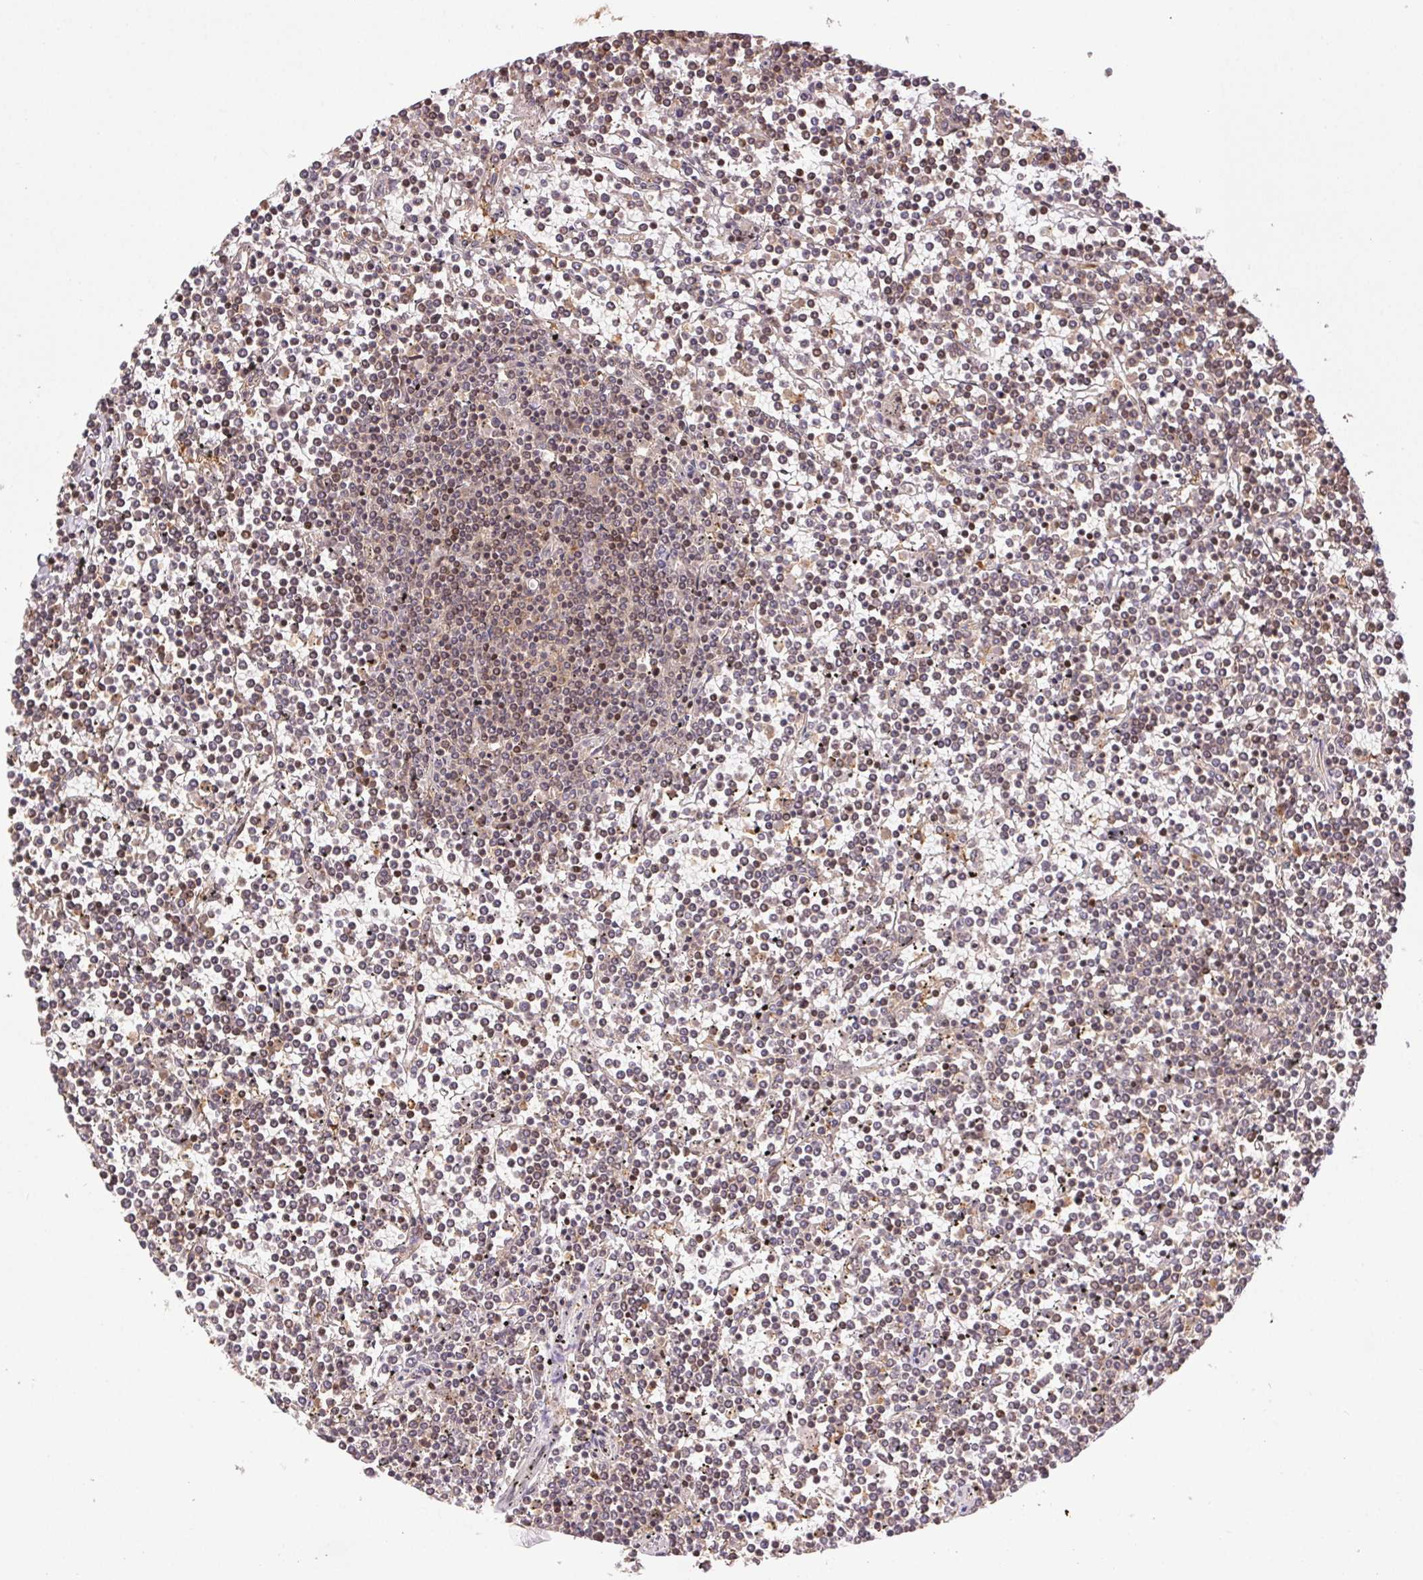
{"staining": {"intensity": "negative", "quantity": "none", "location": "none"}, "tissue": "lymphoma", "cell_type": "Tumor cells", "image_type": "cancer", "snomed": [{"axis": "morphology", "description": "Malignant lymphoma, non-Hodgkin's type, Low grade"}, {"axis": "topography", "description": "Spleen"}], "caption": "Tumor cells show no significant protein staining in low-grade malignant lymphoma, non-Hodgkin's type.", "gene": "GDI2", "patient": {"sex": "female", "age": 19}}